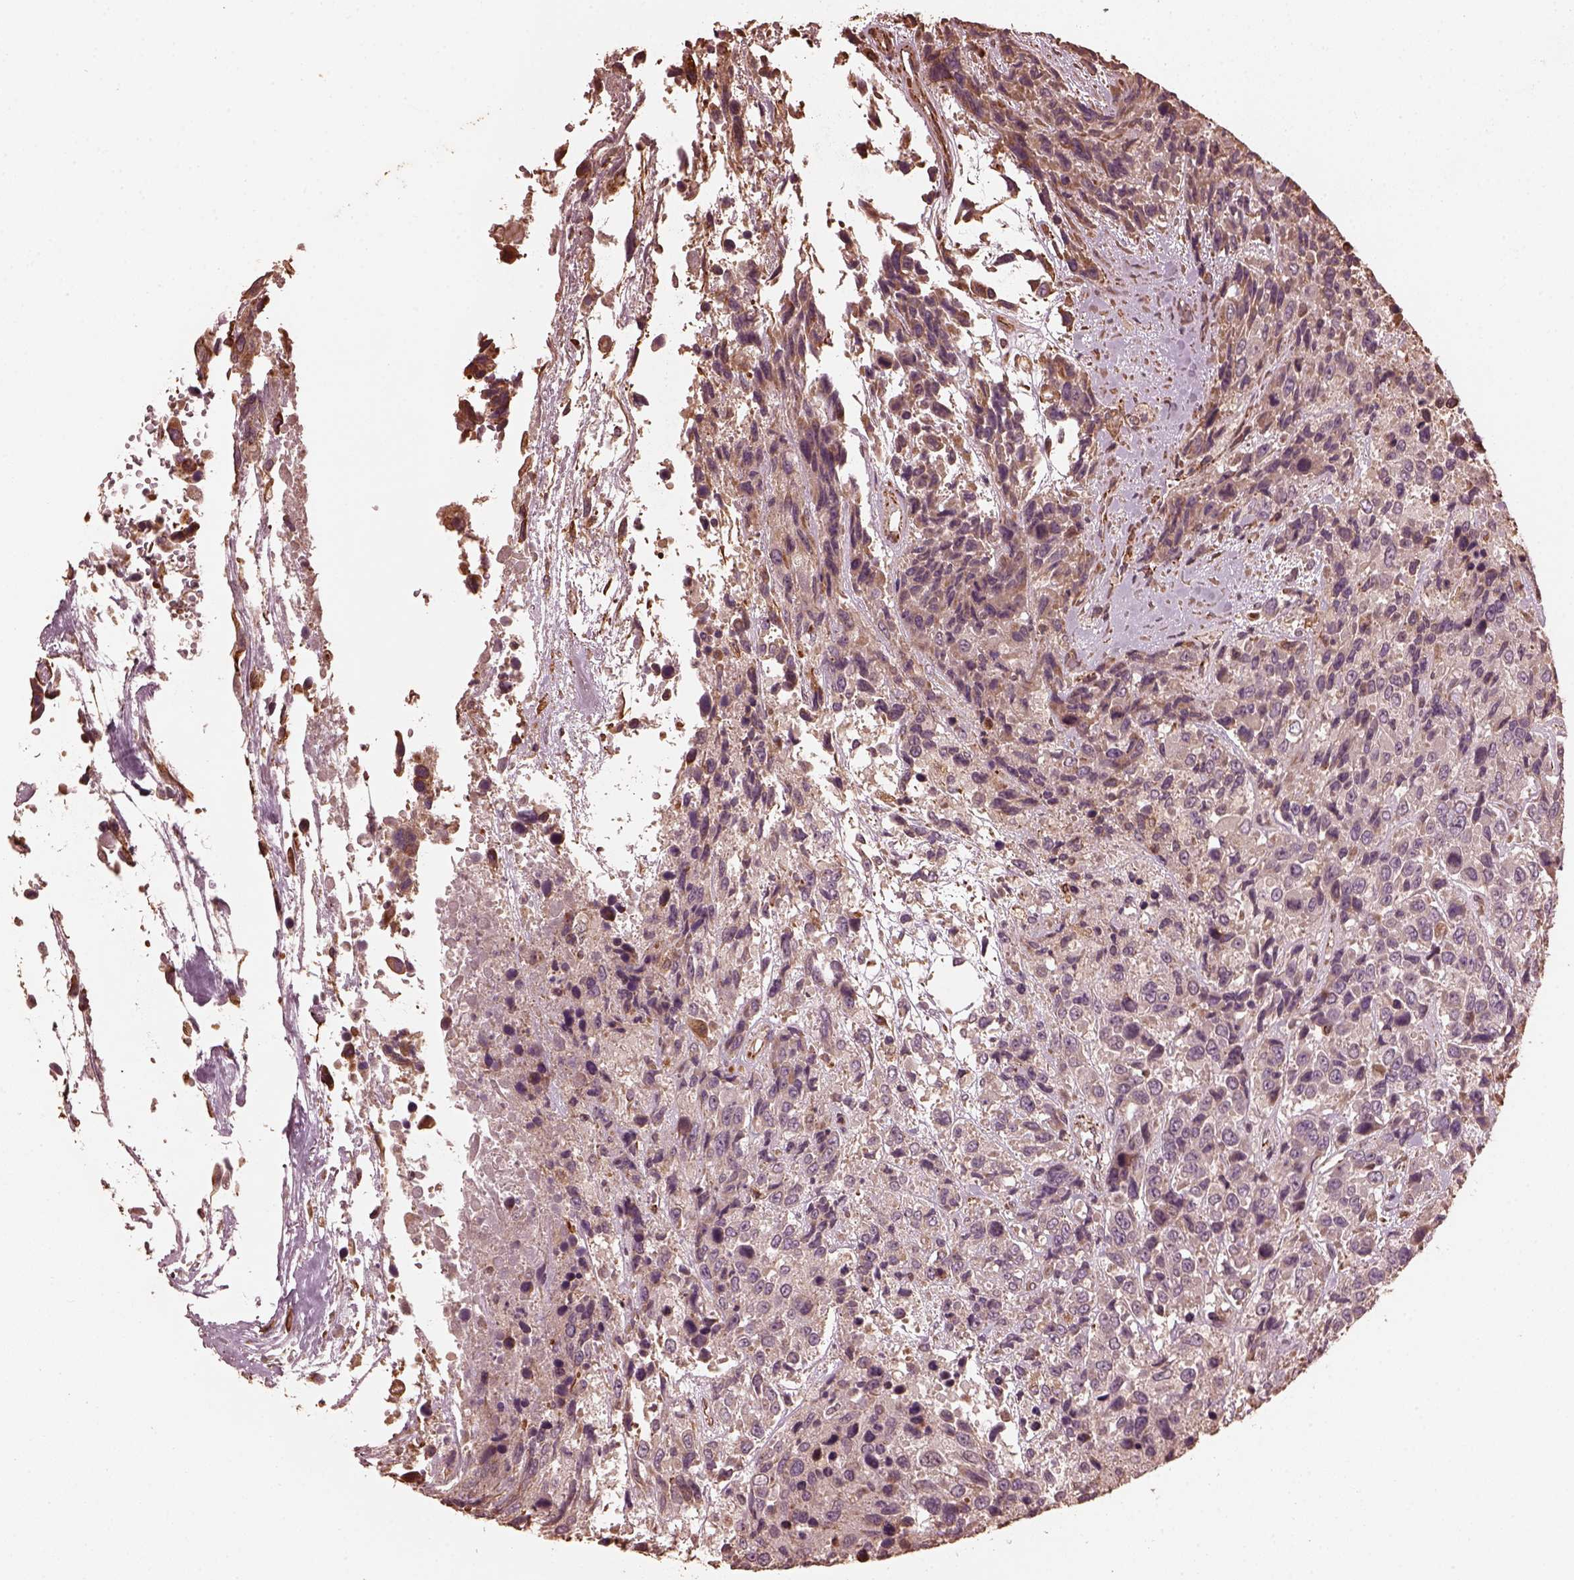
{"staining": {"intensity": "weak", "quantity": "<25%", "location": "cytoplasmic/membranous"}, "tissue": "urothelial cancer", "cell_type": "Tumor cells", "image_type": "cancer", "snomed": [{"axis": "morphology", "description": "Urothelial carcinoma, High grade"}, {"axis": "topography", "description": "Urinary bladder"}], "caption": "Immunohistochemistry micrograph of urothelial cancer stained for a protein (brown), which exhibits no expression in tumor cells.", "gene": "GTPBP1", "patient": {"sex": "female", "age": 70}}